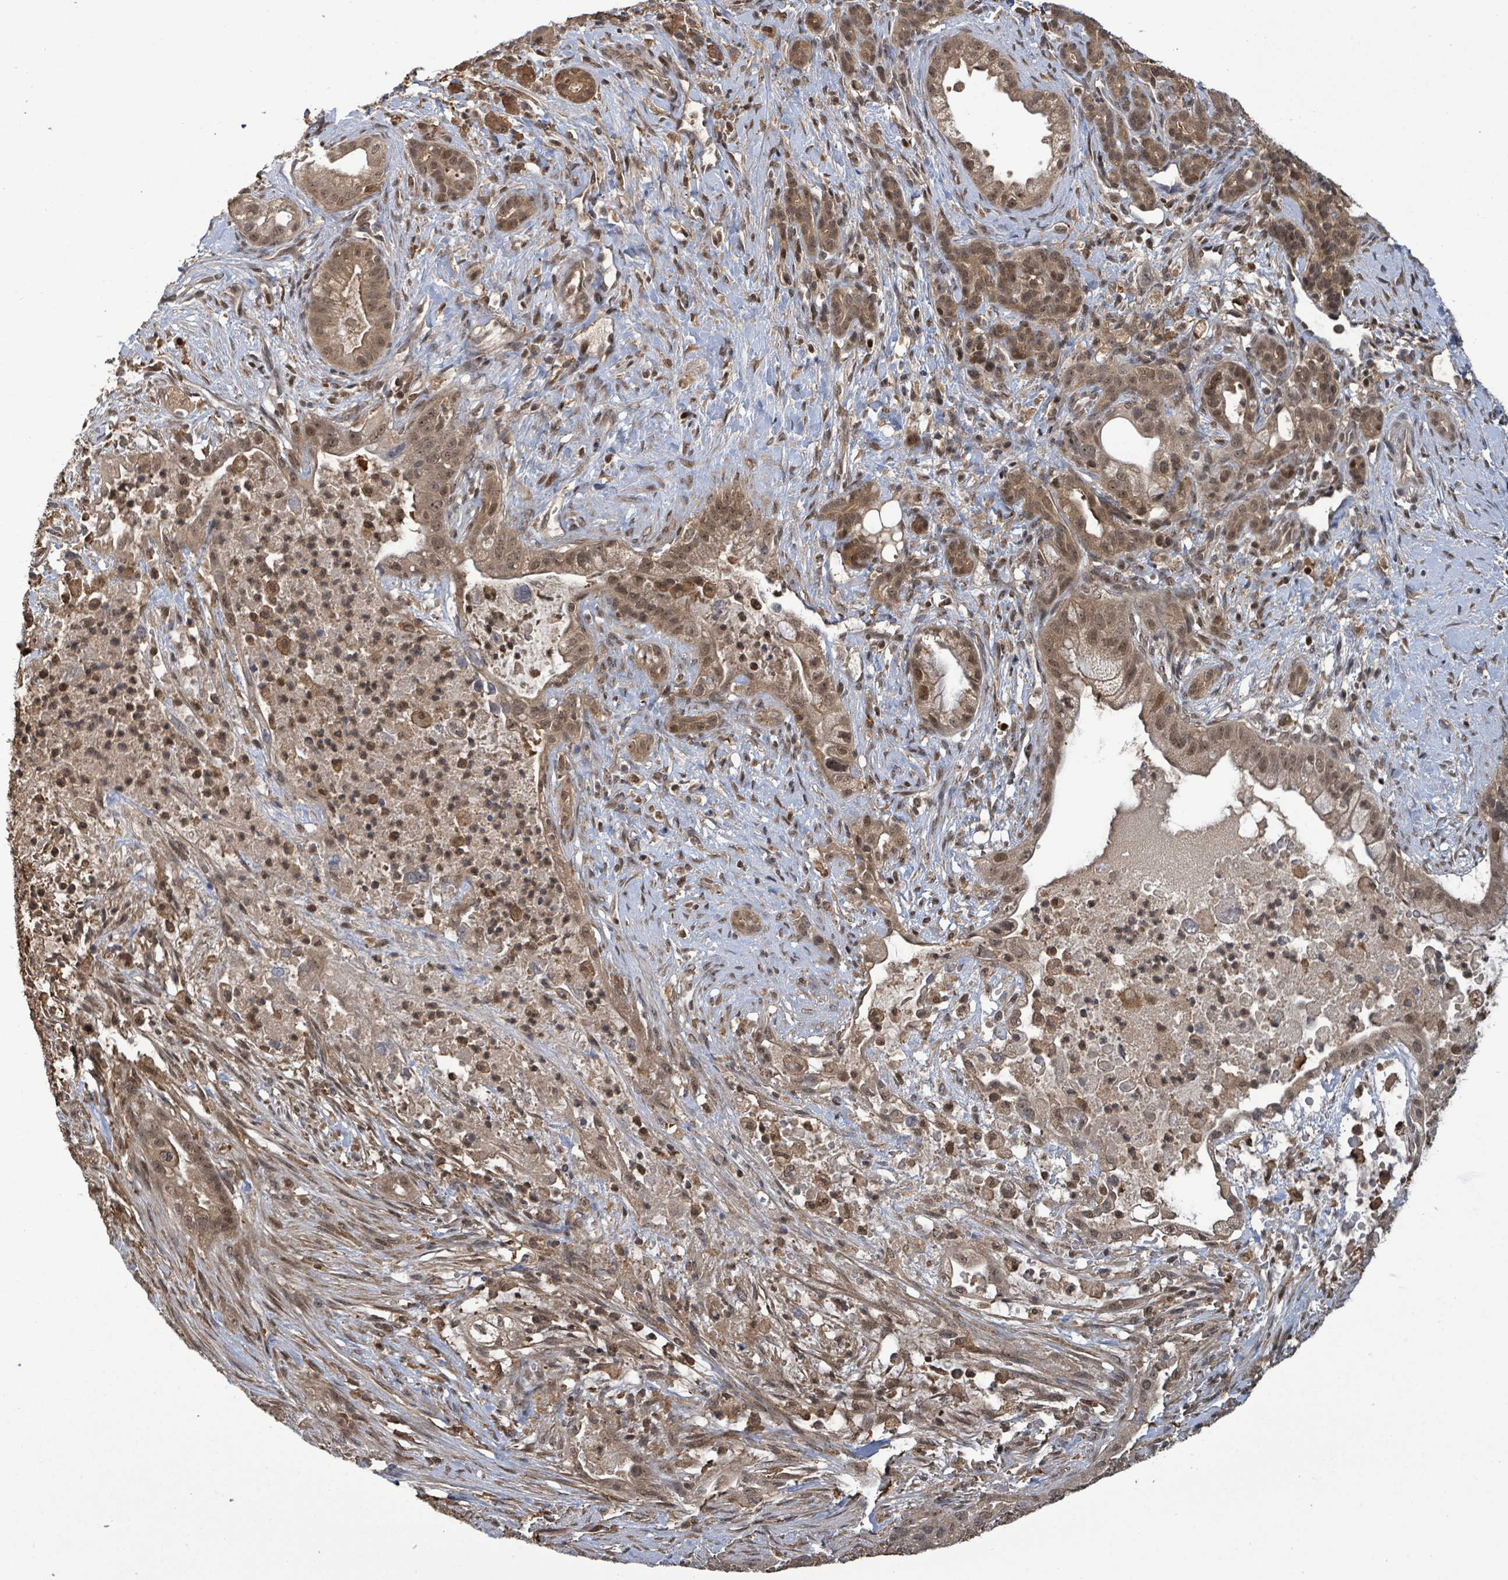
{"staining": {"intensity": "moderate", "quantity": ">75%", "location": "cytoplasmic/membranous,nuclear"}, "tissue": "pancreatic cancer", "cell_type": "Tumor cells", "image_type": "cancer", "snomed": [{"axis": "morphology", "description": "Adenocarcinoma, NOS"}, {"axis": "topography", "description": "Pancreas"}], "caption": "A histopathology image of adenocarcinoma (pancreatic) stained for a protein shows moderate cytoplasmic/membranous and nuclear brown staining in tumor cells.", "gene": "FBXO6", "patient": {"sex": "male", "age": 44}}